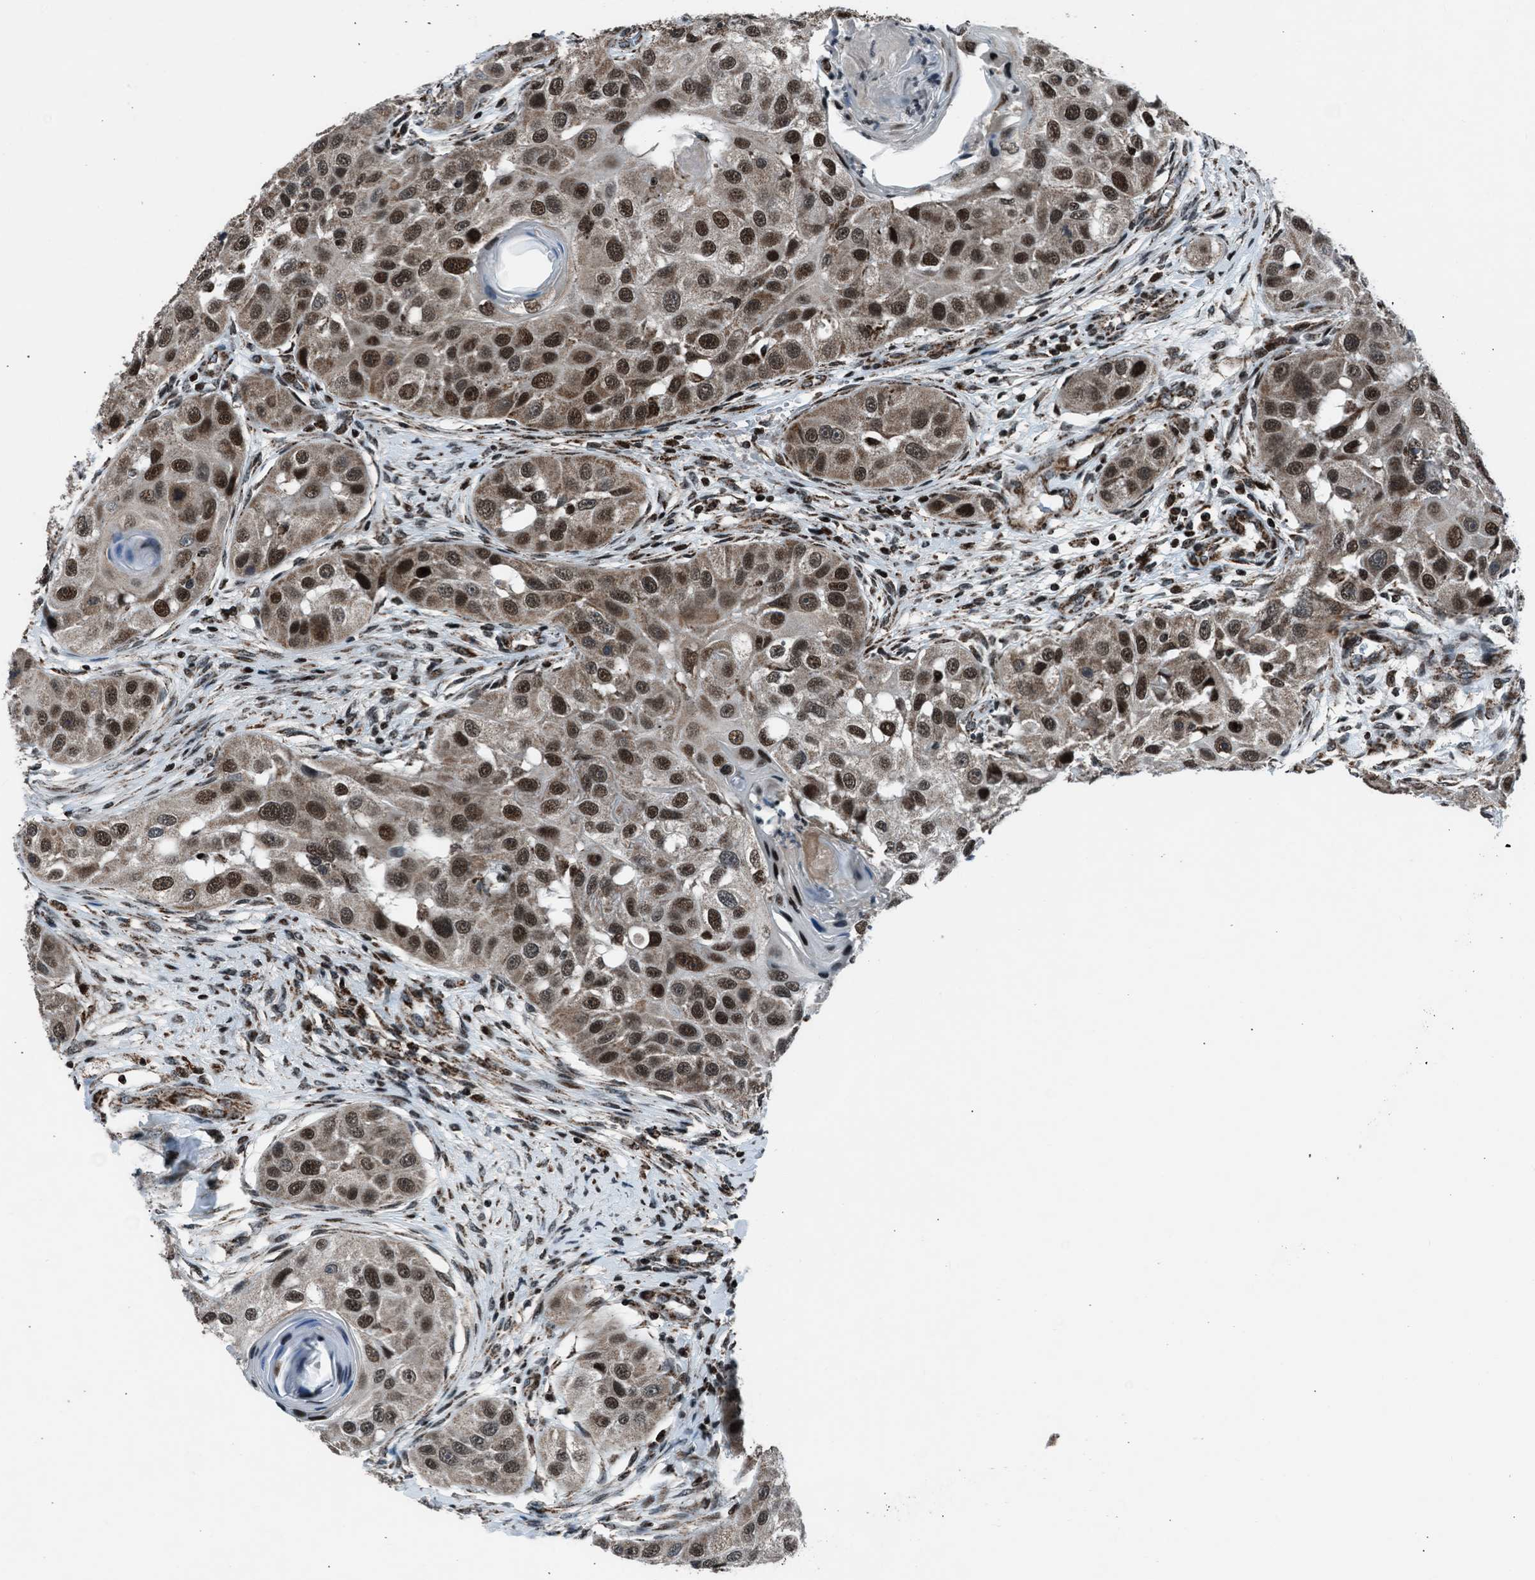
{"staining": {"intensity": "strong", "quantity": ">75%", "location": "nuclear"}, "tissue": "head and neck cancer", "cell_type": "Tumor cells", "image_type": "cancer", "snomed": [{"axis": "morphology", "description": "Normal tissue, NOS"}, {"axis": "morphology", "description": "Squamous cell carcinoma, NOS"}, {"axis": "topography", "description": "Skeletal muscle"}, {"axis": "topography", "description": "Head-Neck"}], "caption": "High-power microscopy captured an immunohistochemistry (IHC) photomicrograph of head and neck cancer, revealing strong nuclear staining in approximately >75% of tumor cells.", "gene": "MORC3", "patient": {"sex": "male", "age": 51}}